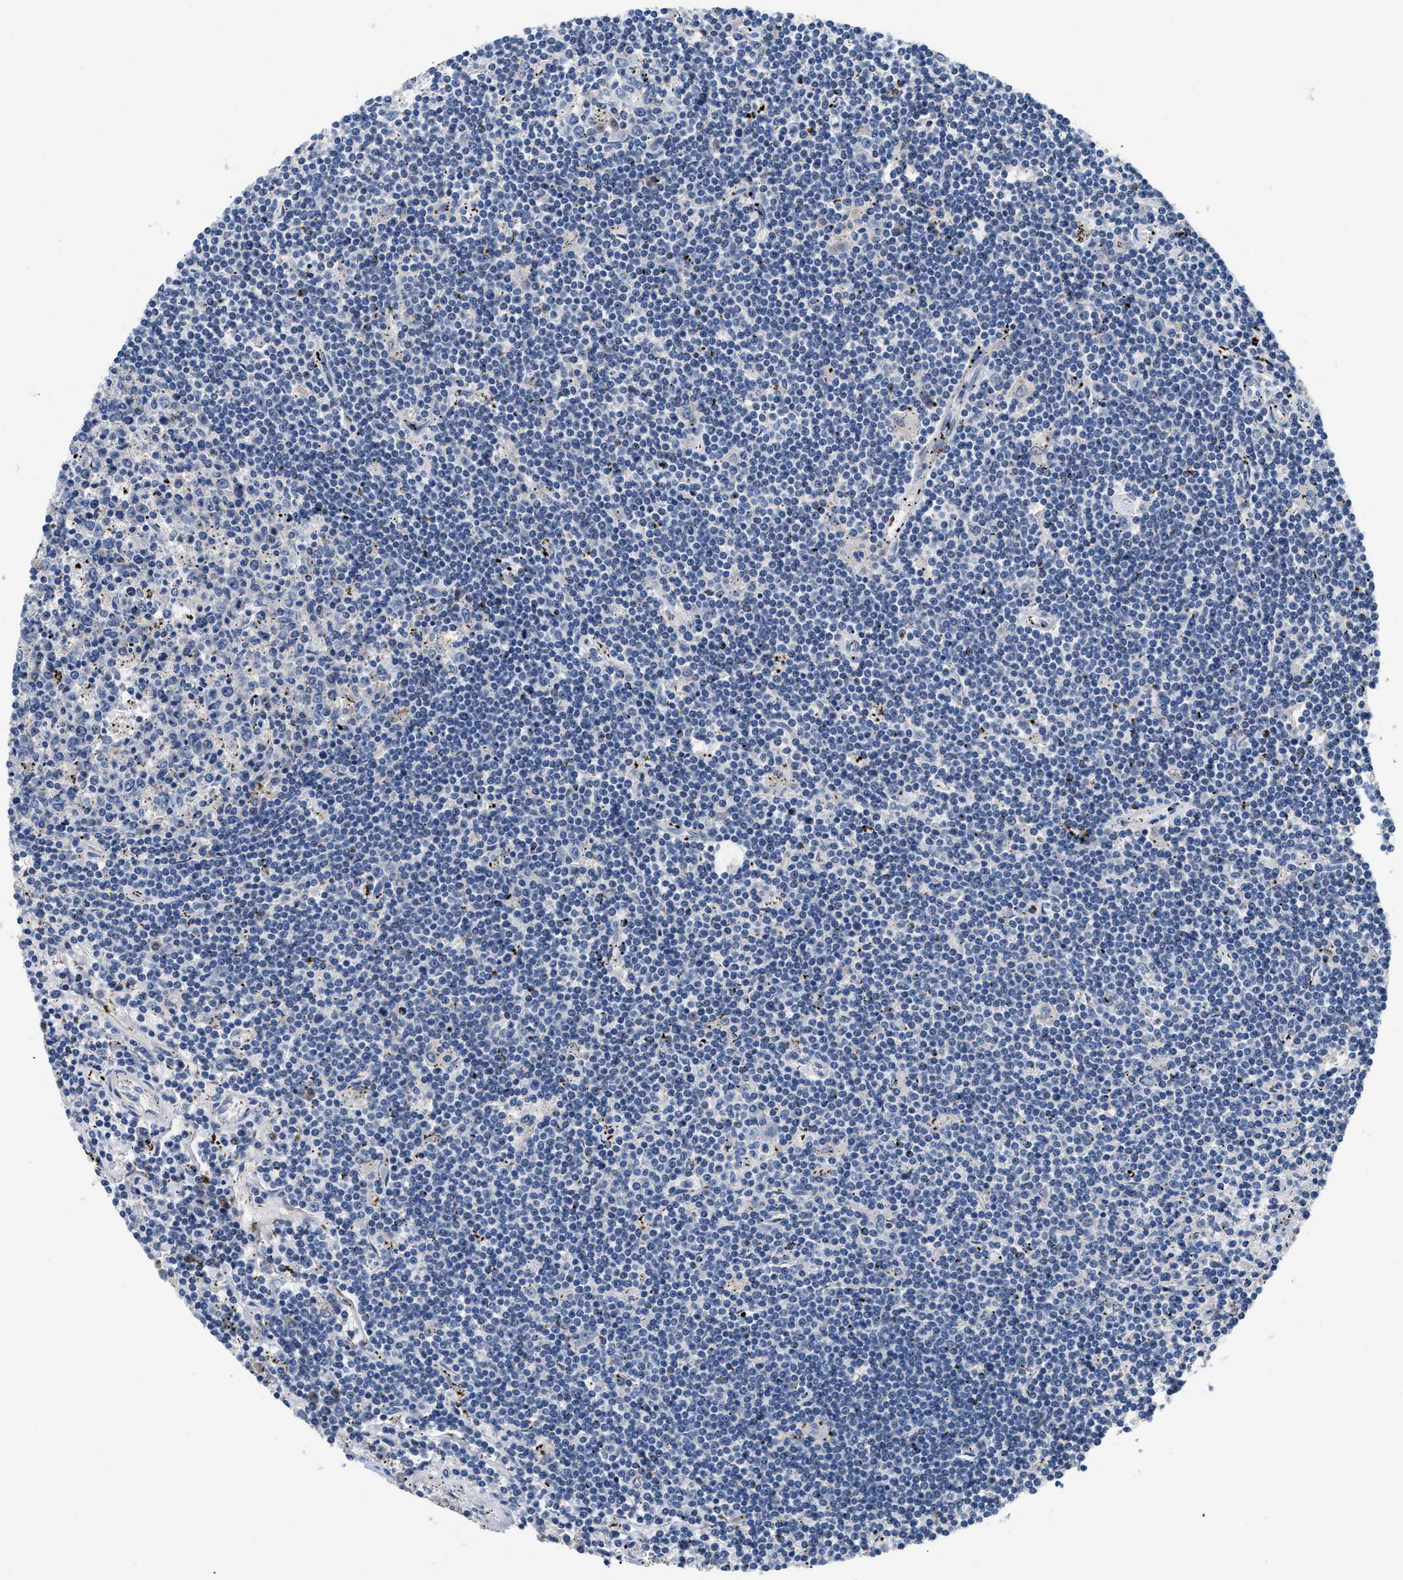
{"staining": {"intensity": "negative", "quantity": "none", "location": "none"}, "tissue": "lymphoma", "cell_type": "Tumor cells", "image_type": "cancer", "snomed": [{"axis": "morphology", "description": "Malignant lymphoma, non-Hodgkin's type, Low grade"}, {"axis": "topography", "description": "Spleen"}], "caption": "This is an immunohistochemistry micrograph of human low-grade malignant lymphoma, non-Hodgkin's type. There is no staining in tumor cells.", "gene": "IL17RC", "patient": {"sex": "male", "age": 76}}